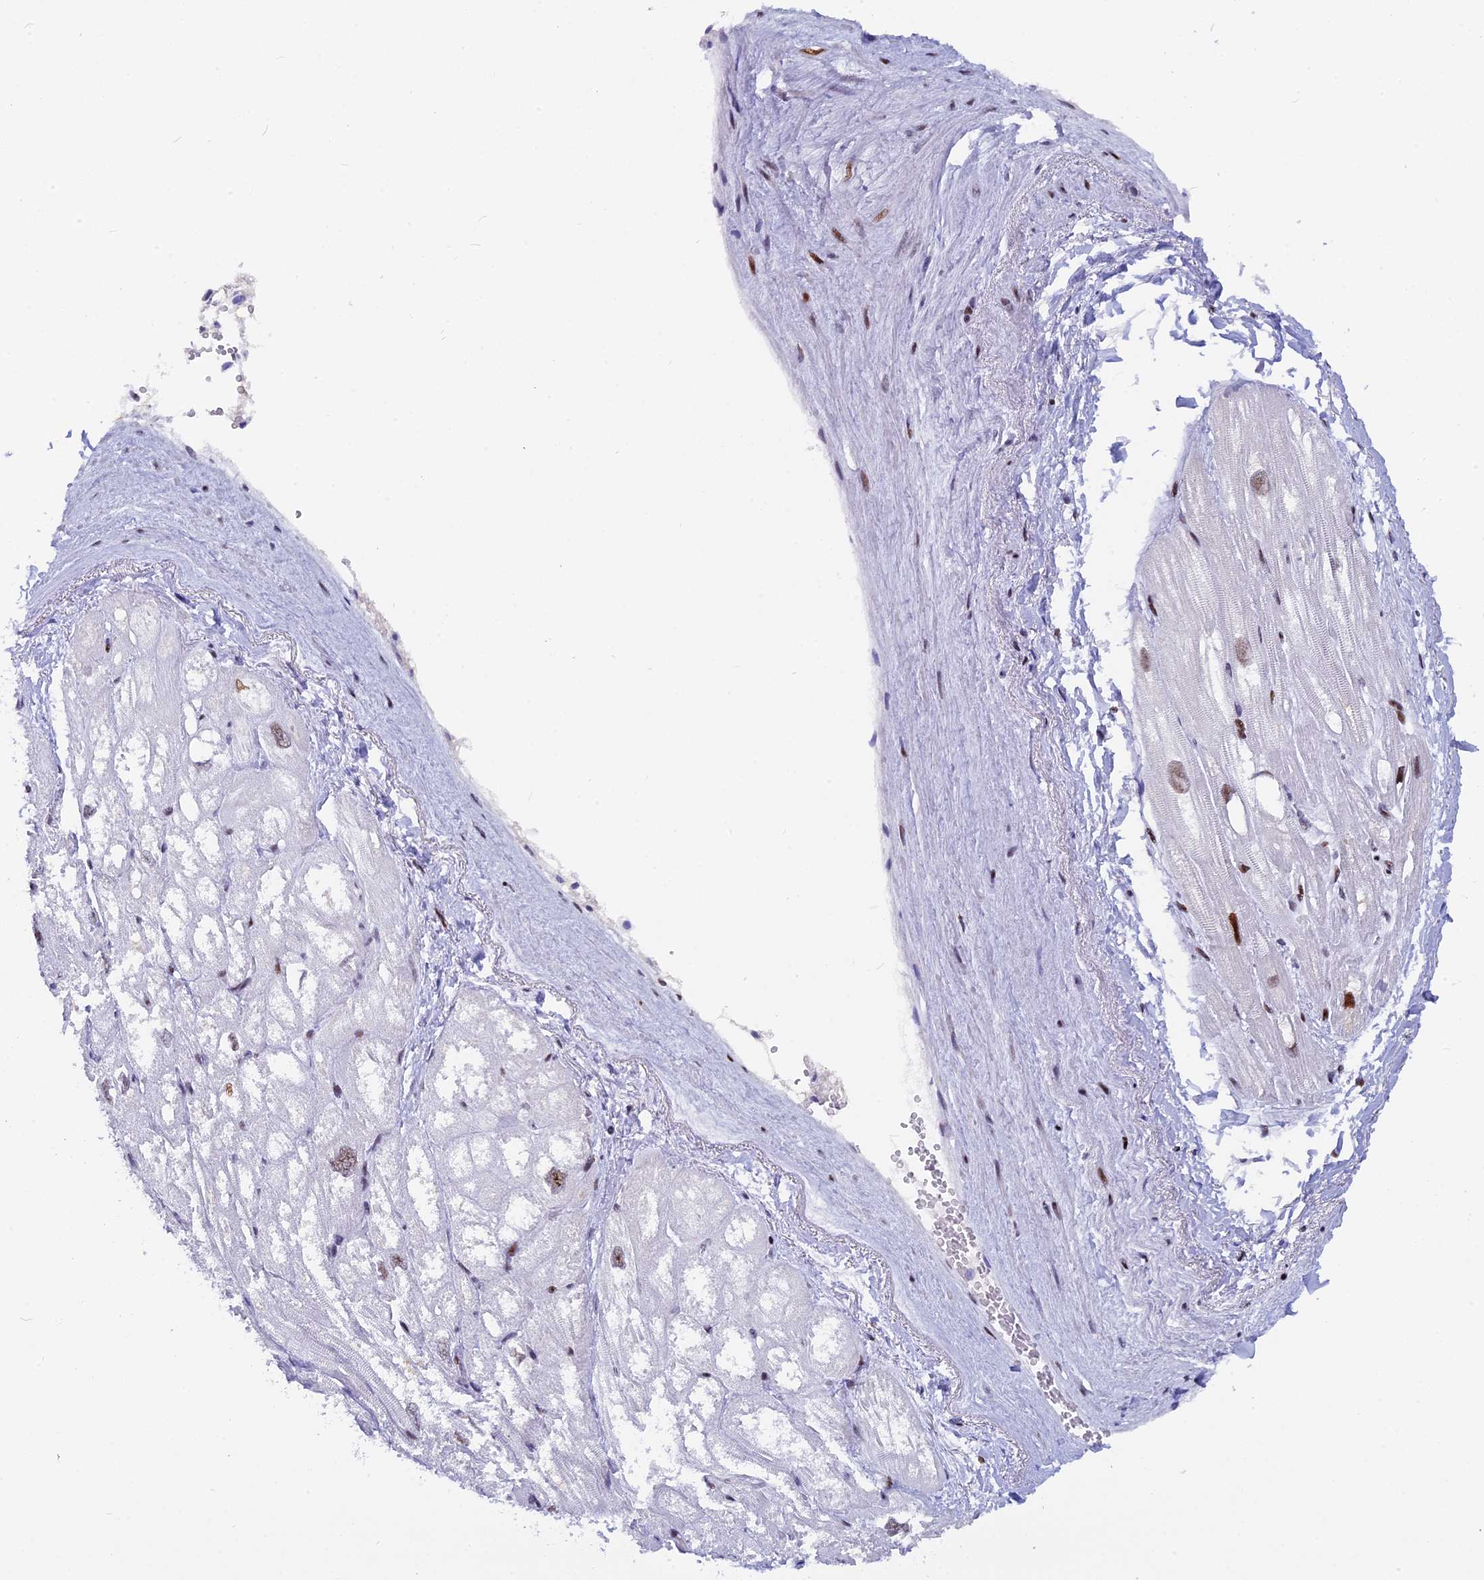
{"staining": {"intensity": "moderate", "quantity": "25%-75%", "location": "cytoplasmic/membranous,nuclear"}, "tissue": "heart muscle", "cell_type": "Cardiomyocytes", "image_type": "normal", "snomed": [{"axis": "morphology", "description": "Normal tissue, NOS"}, {"axis": "topography", "description": "Heart"}], "caption": "This is an image of immunohistochemistry (IHC) staining of unremarkable heart muscle, which shows moderate expression in the cytoplasmic/membranous,nuclear of cardiomyocytes.", "gene": "NSA2", "patient": {"sex": "male", "age": 50}}